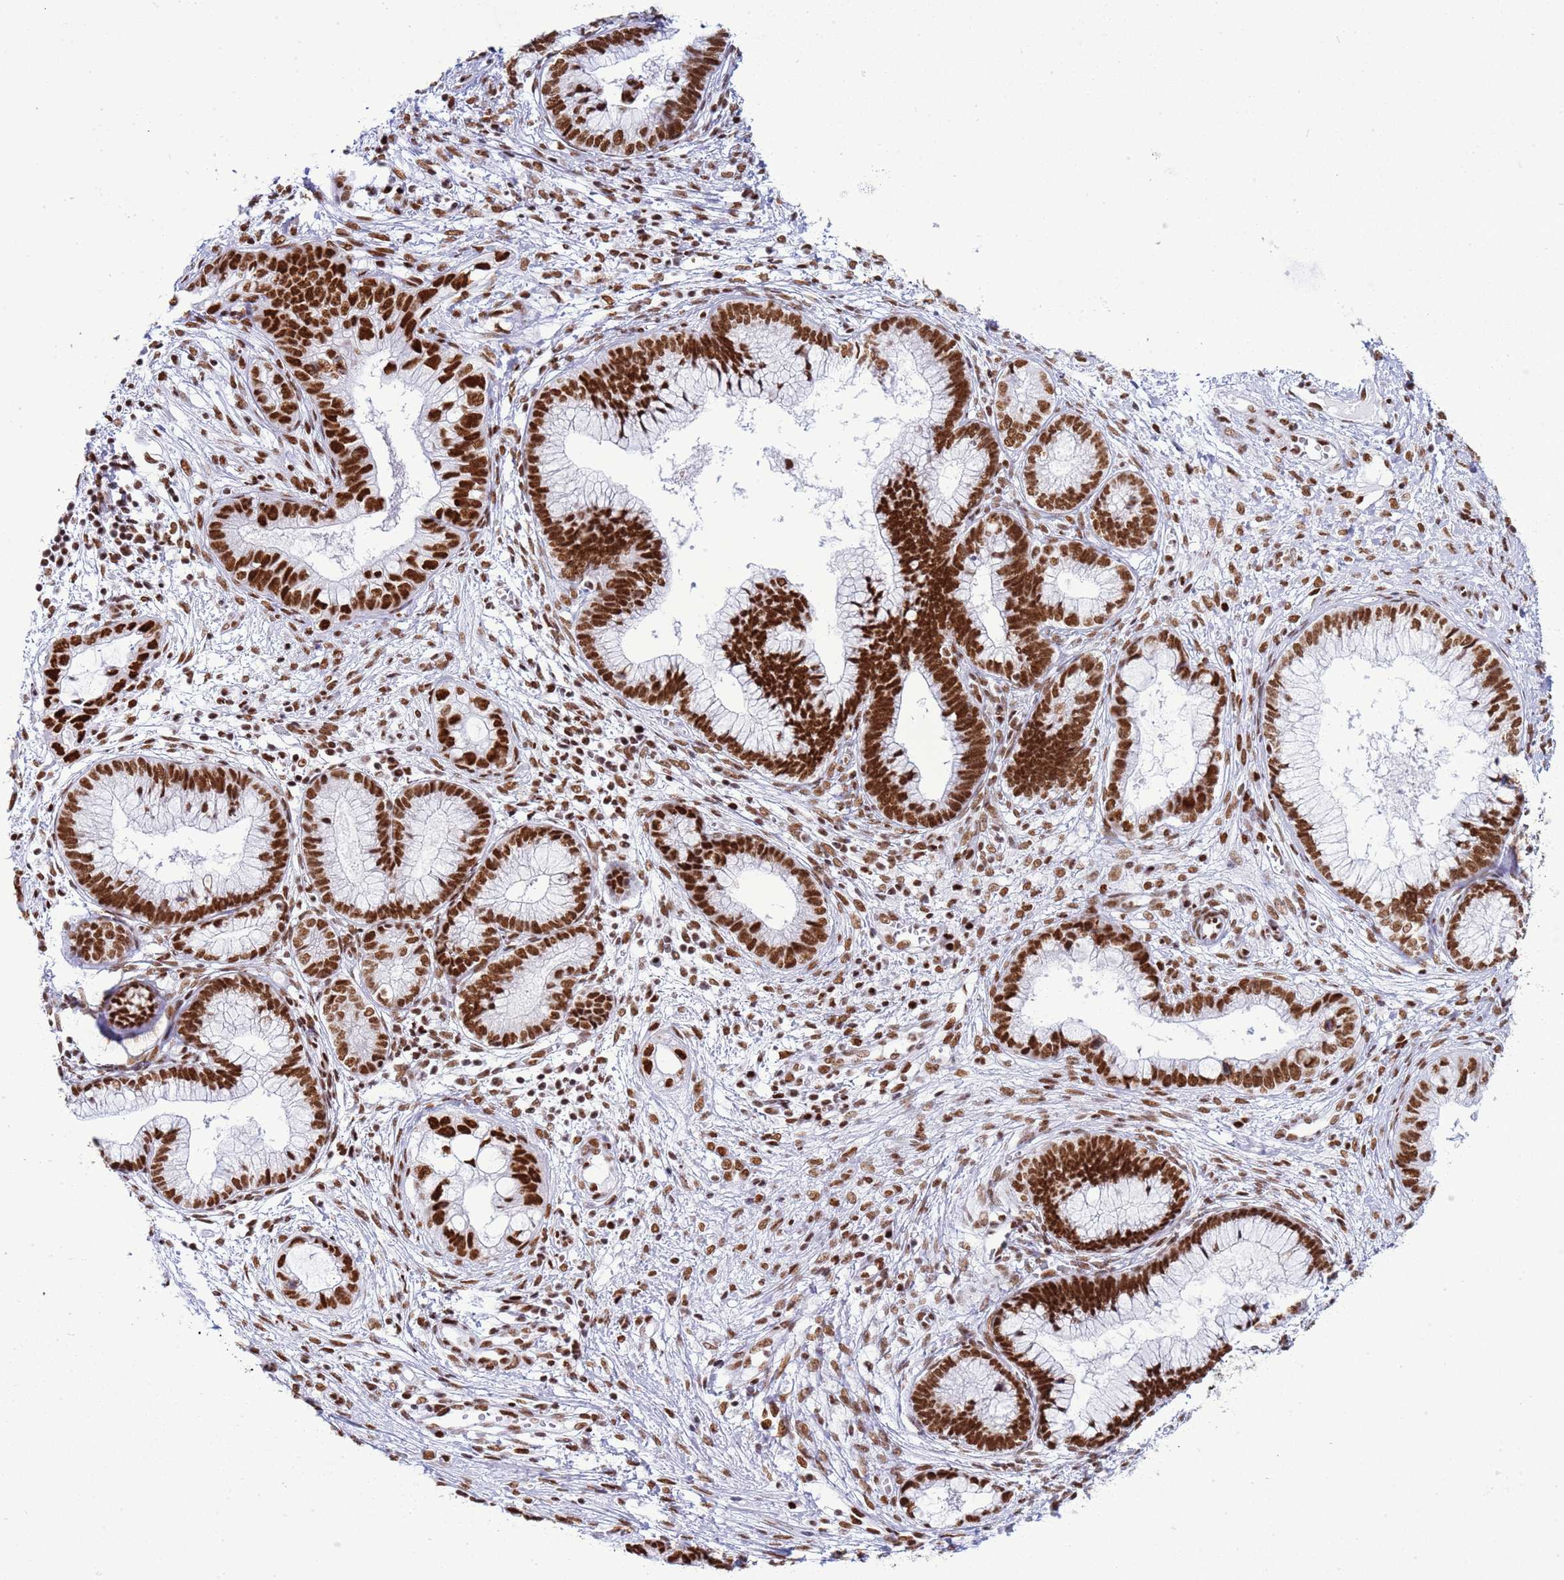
{"staining": {"intensity": "strong", "quantity": ">75%", "location": "nuclear"}, "tissue": "cervical cancer", "cell_type": "Tumor cells", "image_type": "cancer", "snomed": [{"axis": "morphology", "description": "Adenocarcinoma, NOS"}, {"axis": "topography", "description": "Cervix"}], "caption": "Brown immunohistochemical staining in adenocarcinoma (cervical) displays strong nuclear staining in about >75% of tumor cells. The staining was performed using DAB, with brown indicating positive protein expression. Nuclei are stained blue with hematoxylin.", "gene": "RALY", "patient": {"sex": "female", "age": 44}}